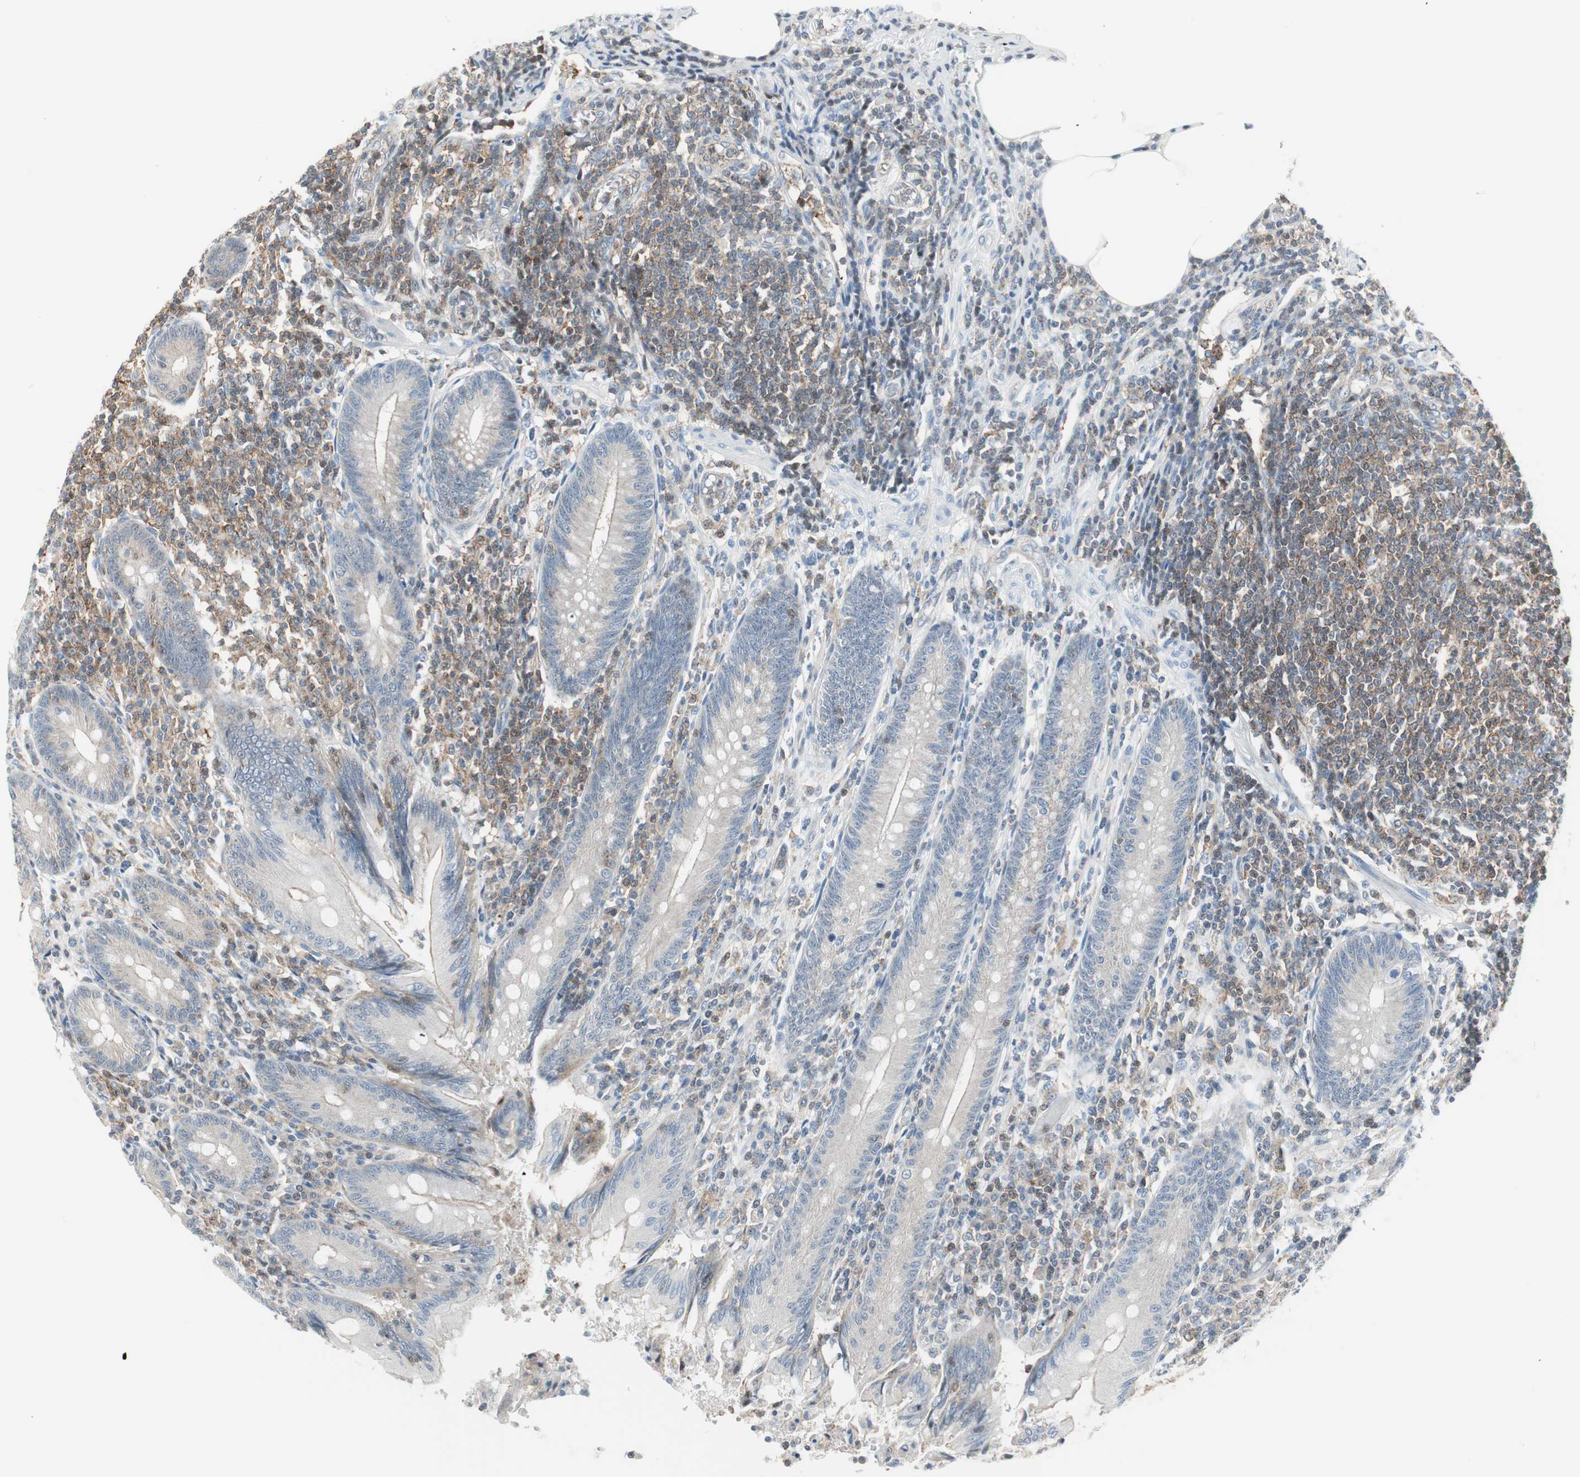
{"staining": {"intensity": "weak", "quantity": ">75%", "location": "cytoplasmic/membranous"}, "tissue": "appendix", "cell_type": "Glandular cells", "image_type": "normal", "snomed": [{"axis": "morphology", "description": "Normal tissue, NOS"}, {"axis": "morphology", "description": "Inflammation, NOS"}, {"axis": "topography", "description": "Appendix"}], "caption": "This histopathology image demonstrates immunohistochemistry (IHC) staining of normal appendix, with low weak cytoplasmic/membranous staining in approximately >75% of glandular cells.", "gene": "PPP1CA", "patient": {"sex": "male", "age": 46}}